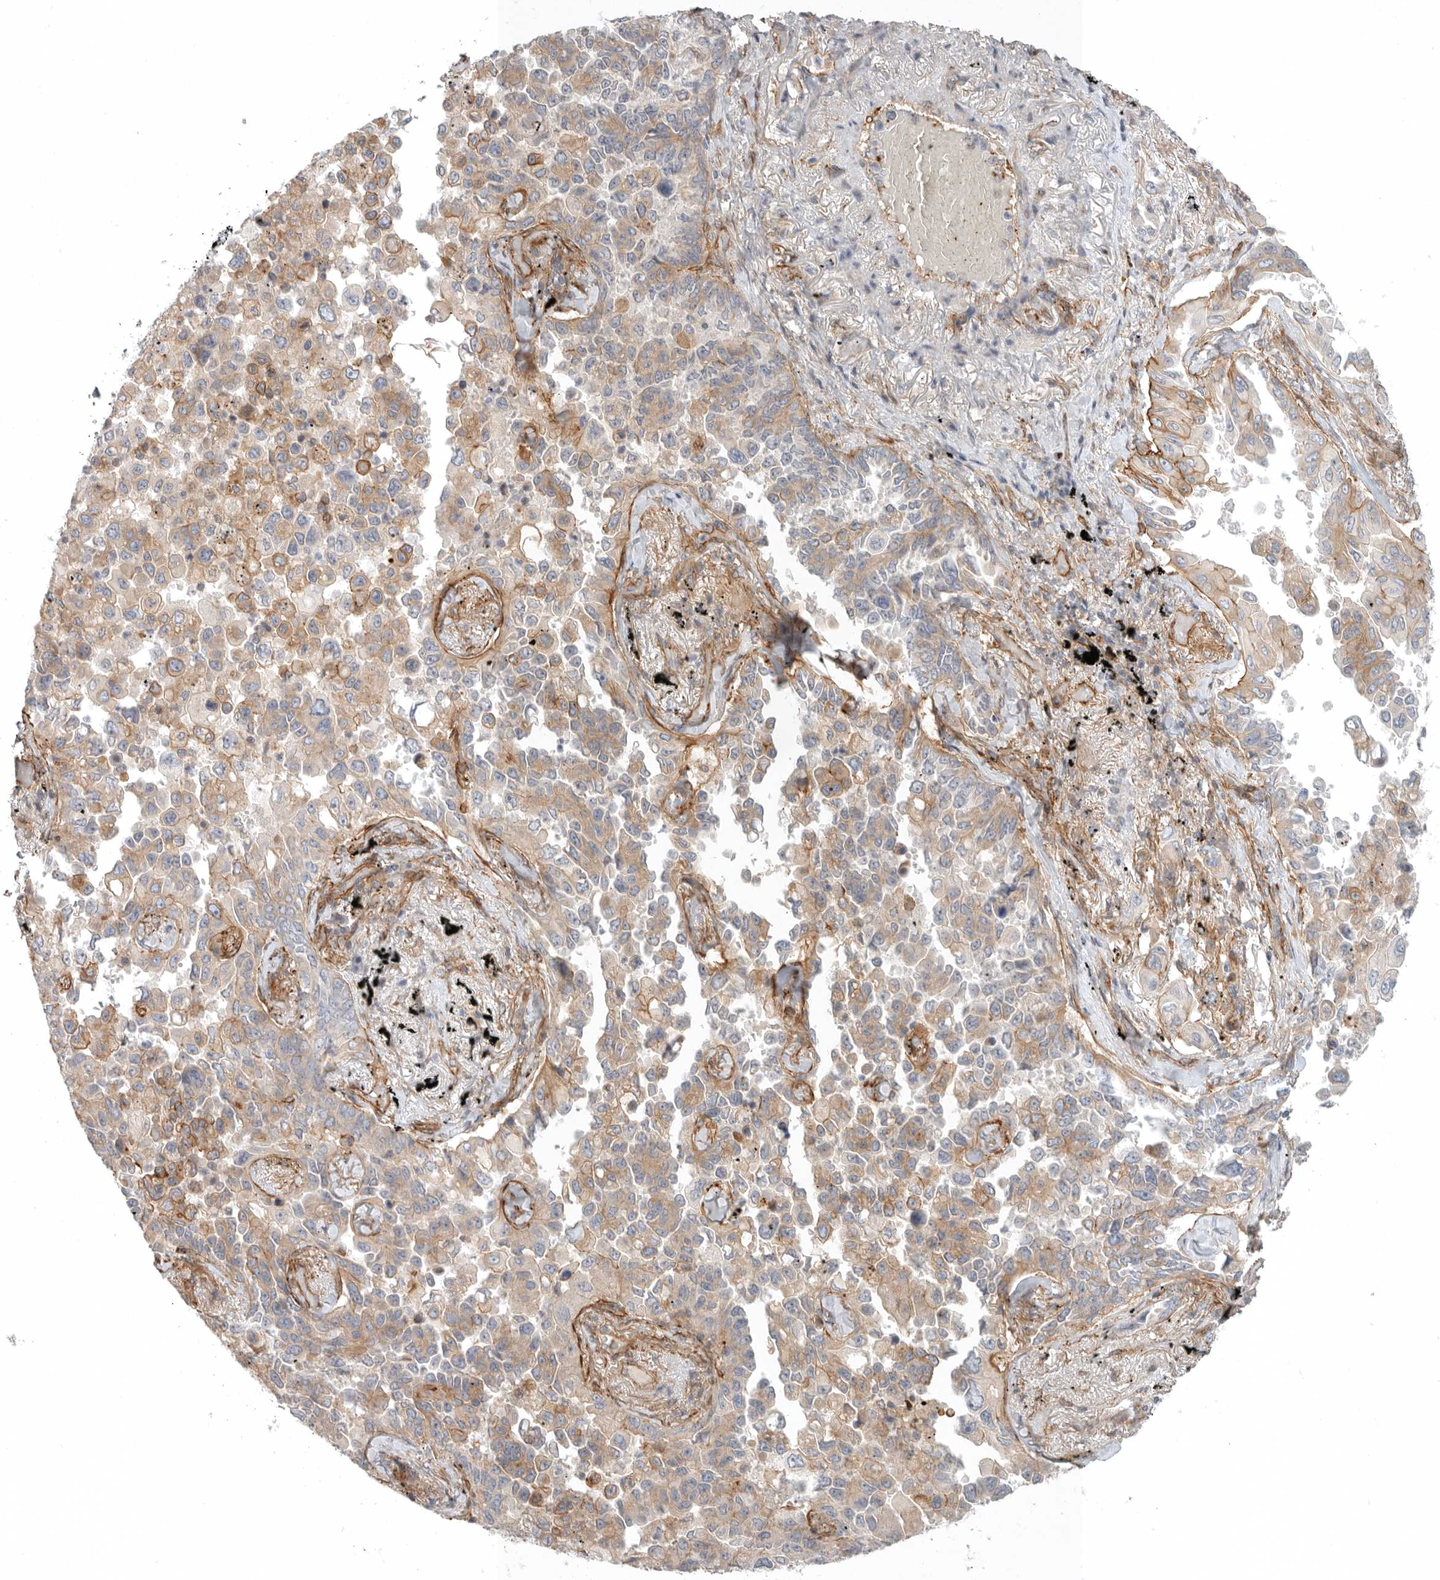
{"staining": {"intensity": "weak", "quantity": "25%-75%", "location": "cytoplasmic/membranous"}, "tissue": "lung cancer", "cell_type": "Tumor cells", "image_type": "cancer", "snomed": [{"axis": "morphology", "description": "Adenocarcinoma, NOS"}, {"axis": "topography", "description": "Lung"}], "caption": "Protein expression analysis of lung adenocarcinoma reveals weak cytoplasmic/membranous staining in about 25%-75% of tumor cells.", "gene": "LONRF1", "patient": {"sex": "female", "age": 67}}